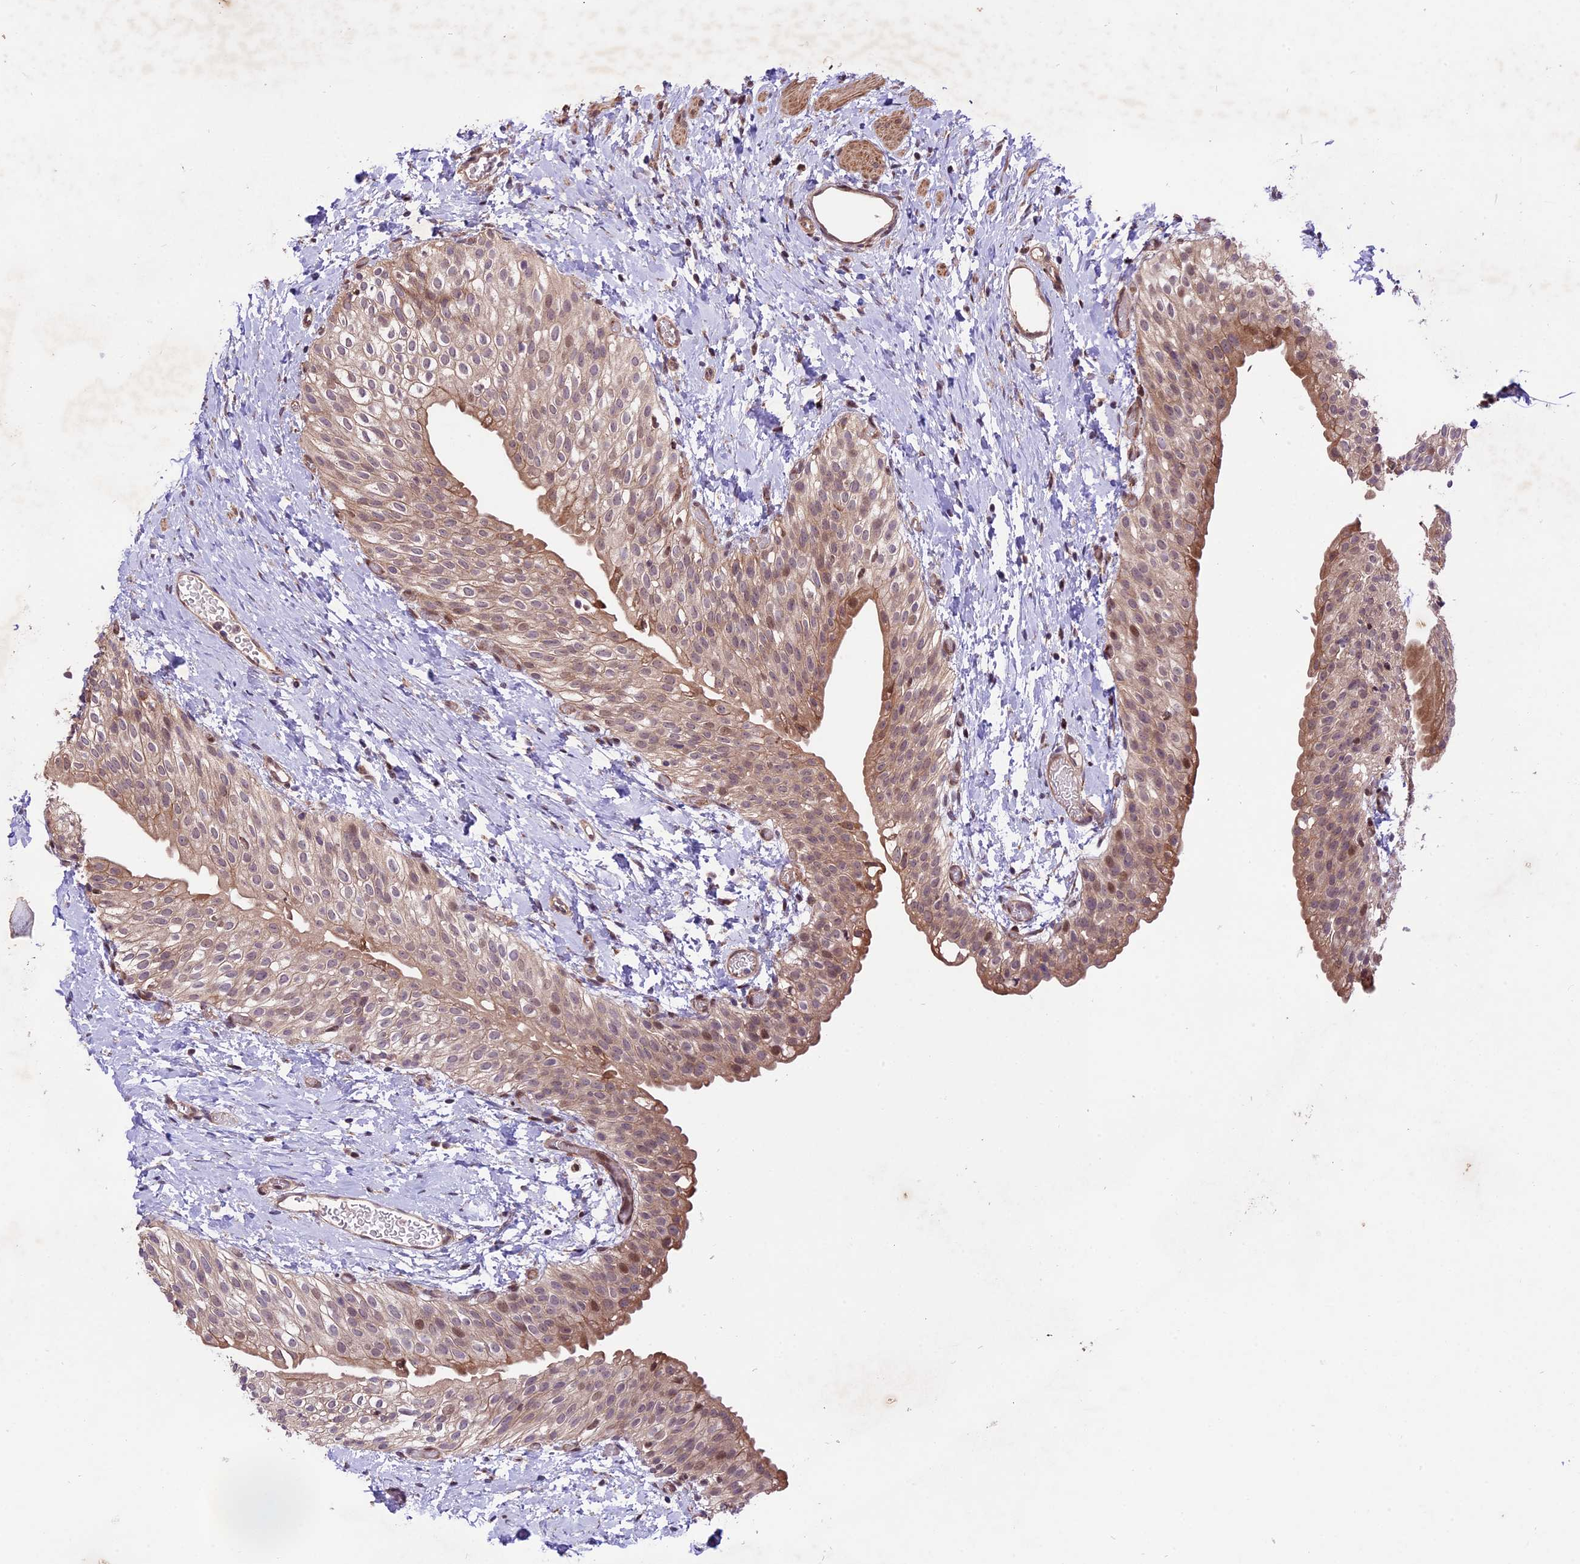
{"staining": {"intensity": "weak", "quantity": ">75%", "location": "cytoplasmic/membranous,nuclear"}, "tissue": "urinary bladder", "cell_type": "Urothelial cells", "image_type": "normal", "snomed": [{"axis": "morphology", "description": "Normal tissue, NOS"}, {"axis": "topography", "description": "Urinary bladder"}], "caption": "Weak cytoplasmic/membranous,nuclear staining for a protein is seen in approximately >75% of urothelial cells of normal urinary bladder using IHC.", "gene": "HDAC5", "patient": {"sex": "male", "age": 1}}